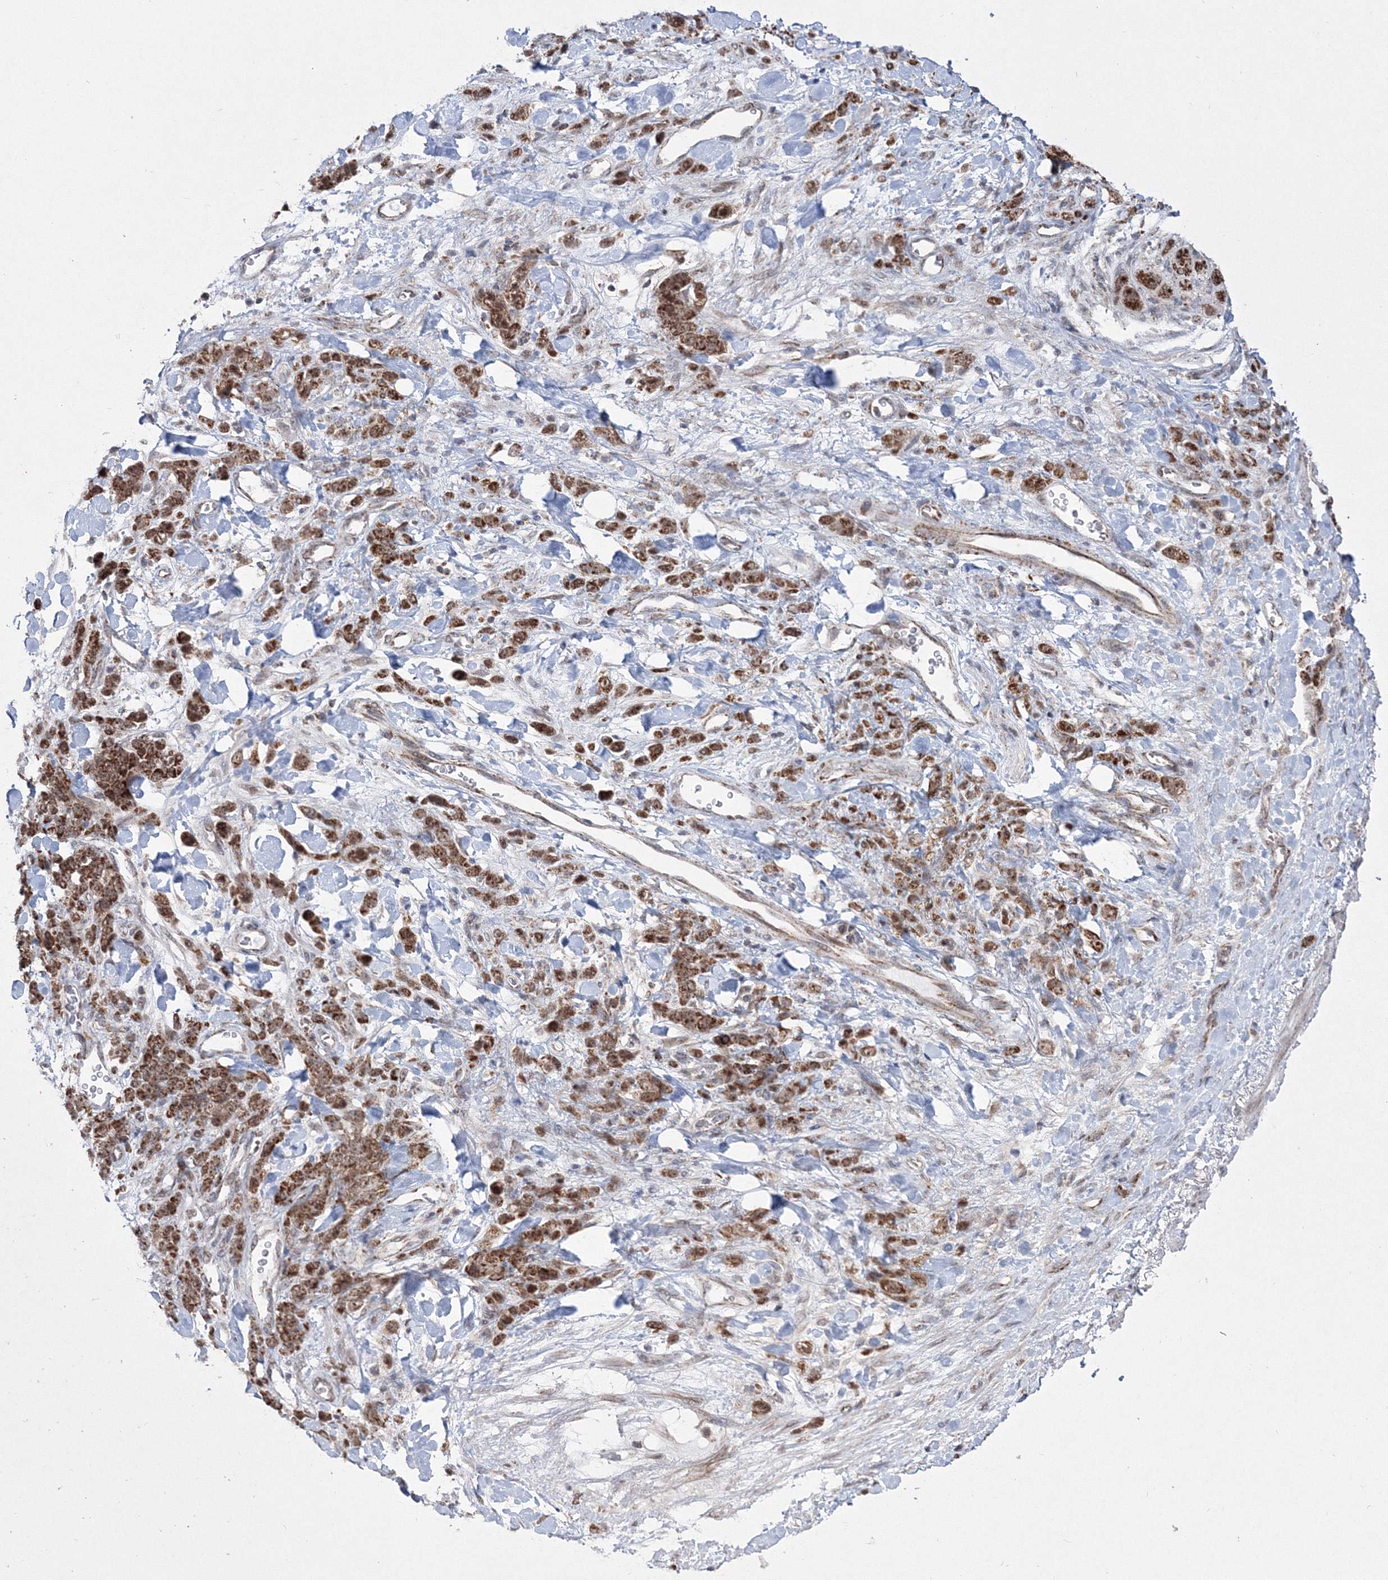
{"staining": {"intensity": "strong", "quantity": ">75%", "location": "cytoplasmic/membranous"}, "tissue": "stomach cancer", "cell_type": "Tumor cells", "image_type": "cancer", "snomed": [{"axis": "morphology", "description": "Normal tissue, NOS"}, {"axis": "morphology", "description": "Adenocarcinoma, NOS"}, {"axis": "topography", "description": "Stomach"}], "caption": "This is an image of immunohistochemistry (IHC) staining of stomach cancer, which shows strong positivity in the cytoplasmic/membranous of tumor cells.", "gene": "GRSF1", "patient": {"sex": "male", "age": 82}}